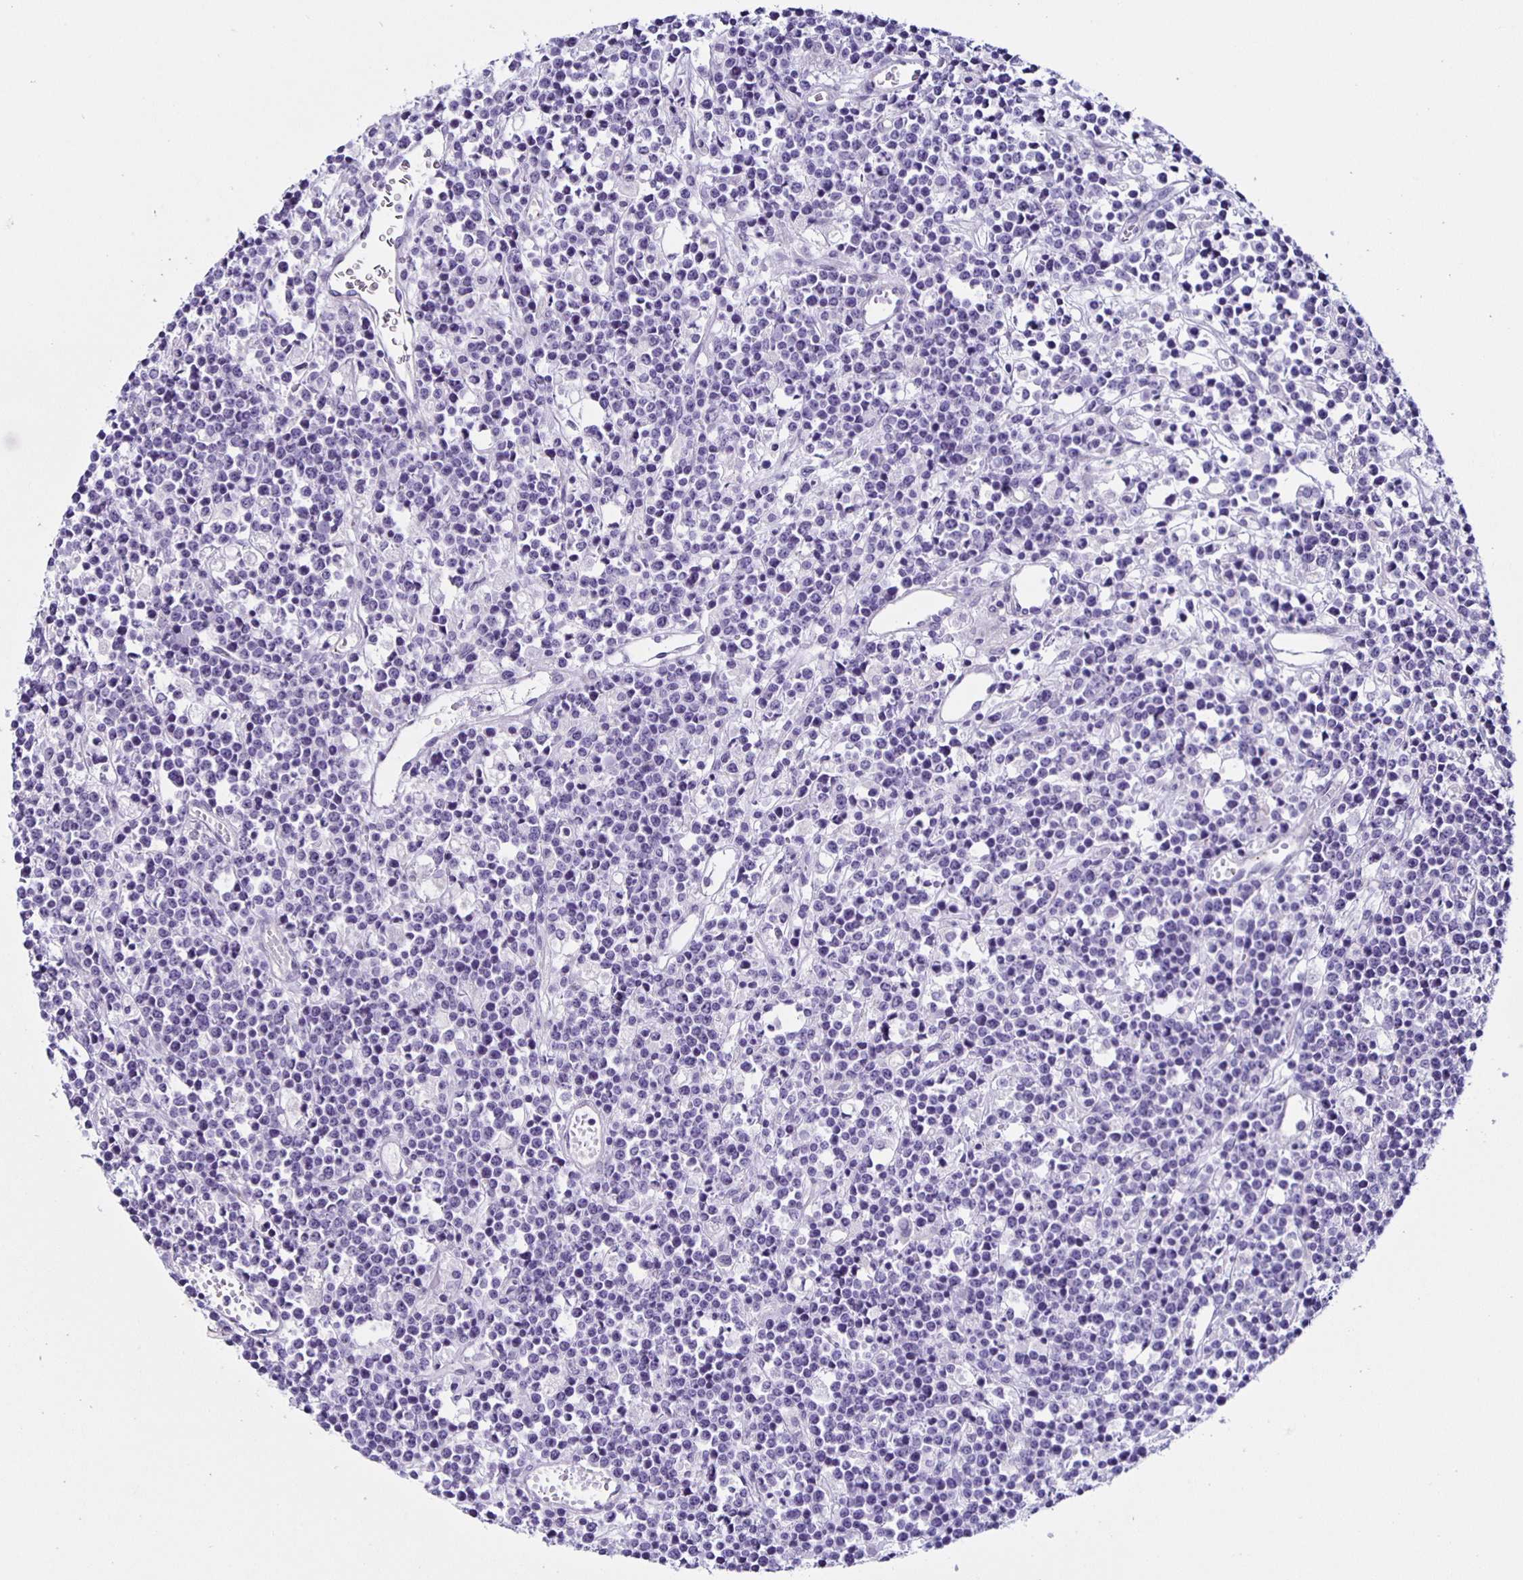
{"staining": {"intensity": "negative", "quantity": "none", "location": "none"}, "tissue": "lymphoma", "cell_type": "Tumor cells", "image_type": "cancer", "snomed": [{"axis": "morphology", "description": "Malignant lymphoma, non-Hodgkin's type, High grade"}, {"axis": "topography", "description": "Ovary"}], "caption": "Immunohistochemistry (IHC) photomicrograph of neoplastic tissue: human high-grade malignant lymphoma, non-Hodgkin's type stained with DAB reveals no significant protein positivity in tumor cells.", "gene": "AQP6", "patient": {"sex": "female", "age": 56}}